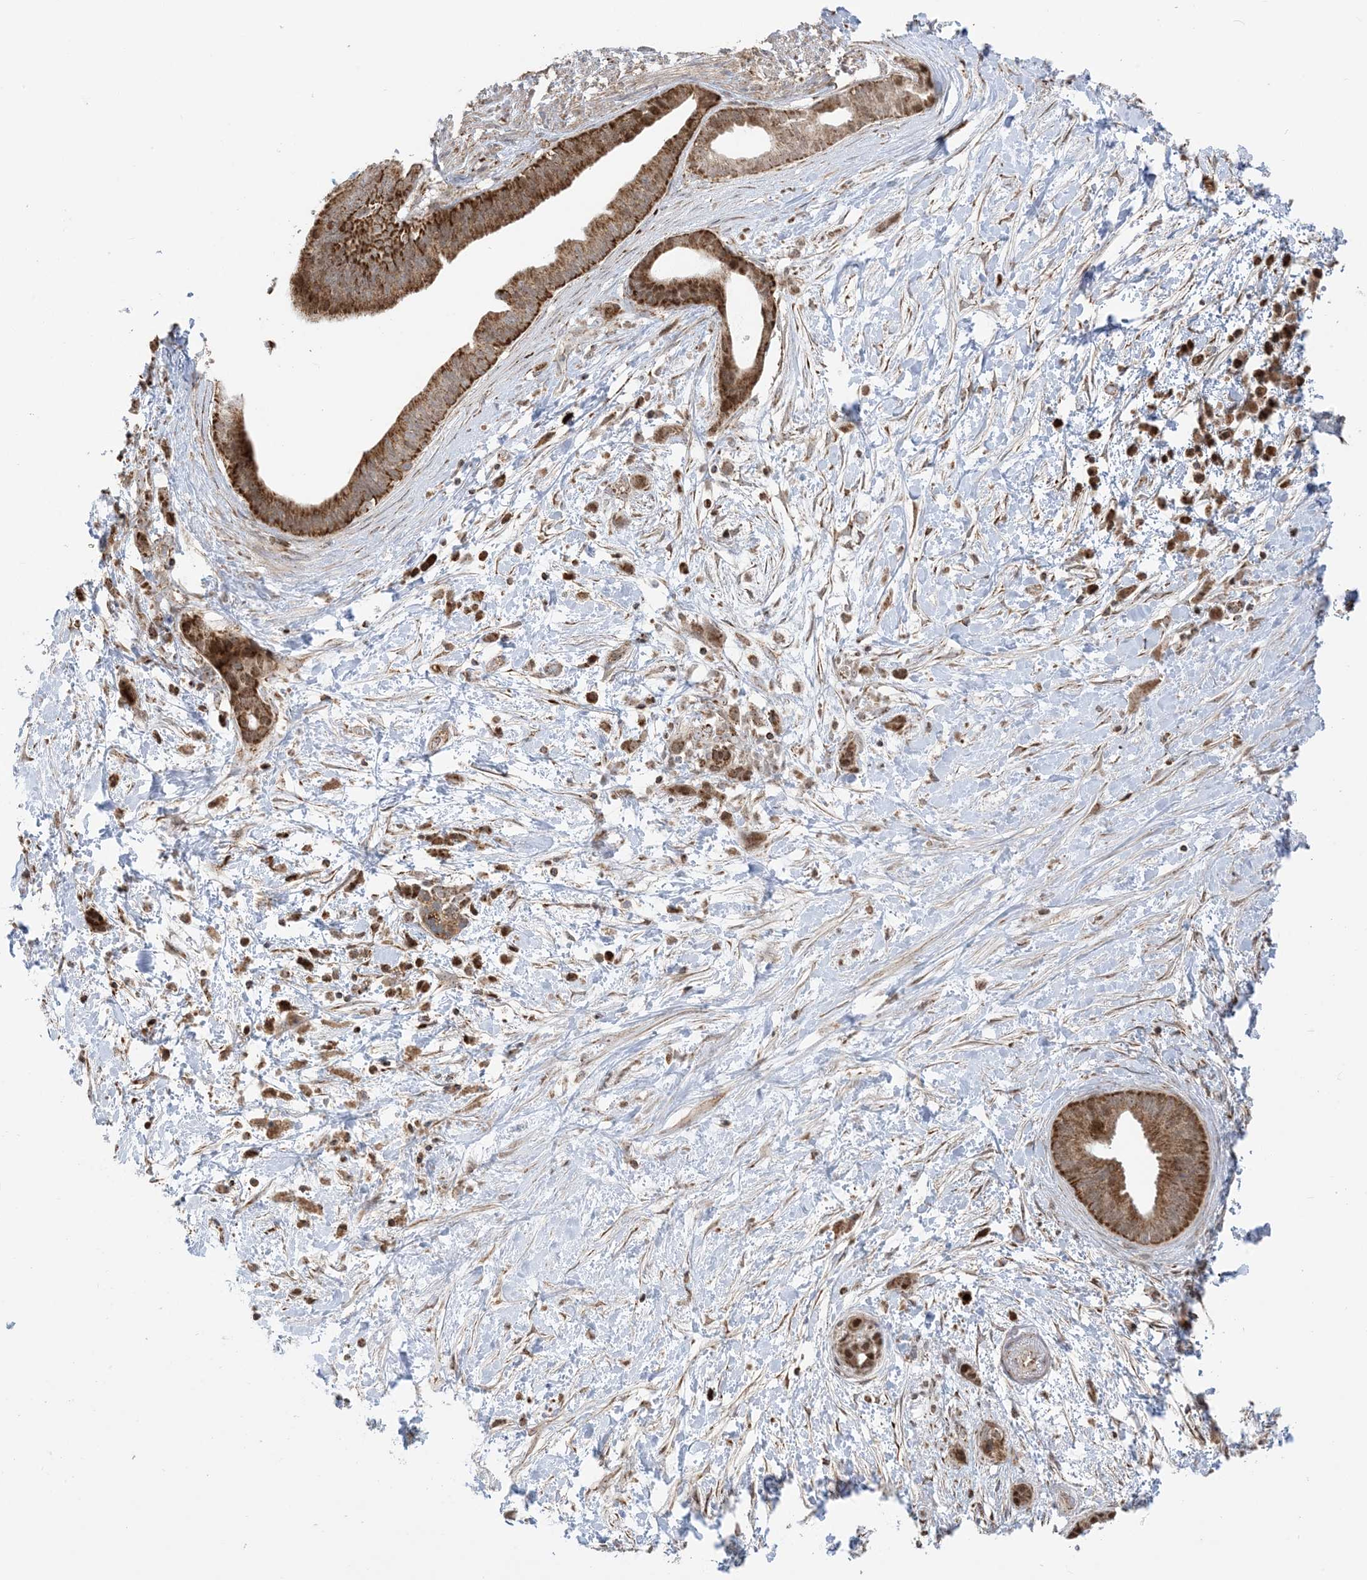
{"staining": {"intensity": "strong", "quantity": ">75%", "location": "cytoplasmic/membranous"}, "tissue": "pancreatic cancer", "cell_type": "Tumor cells", "image_type": "cancer", "snomed": [{"axis": "morphology", "description": "Normal tissue, NOS"}, {"axis": "morphology", "description": "Adenocarcinoma, NOS"}, {"axis": "topography", "description": "Pancreas"}, {"axis": "topography", "description": "Peripheral nerve tissue"}], "caption": "Human pancreatic cancer stained with a brown dye exhibits strong cytoplasmic/membranous positive staining in approximately >75% of tumor cells.", "gene": "MAPKBP1", "patient": {"sex": "female", "age": 63}}